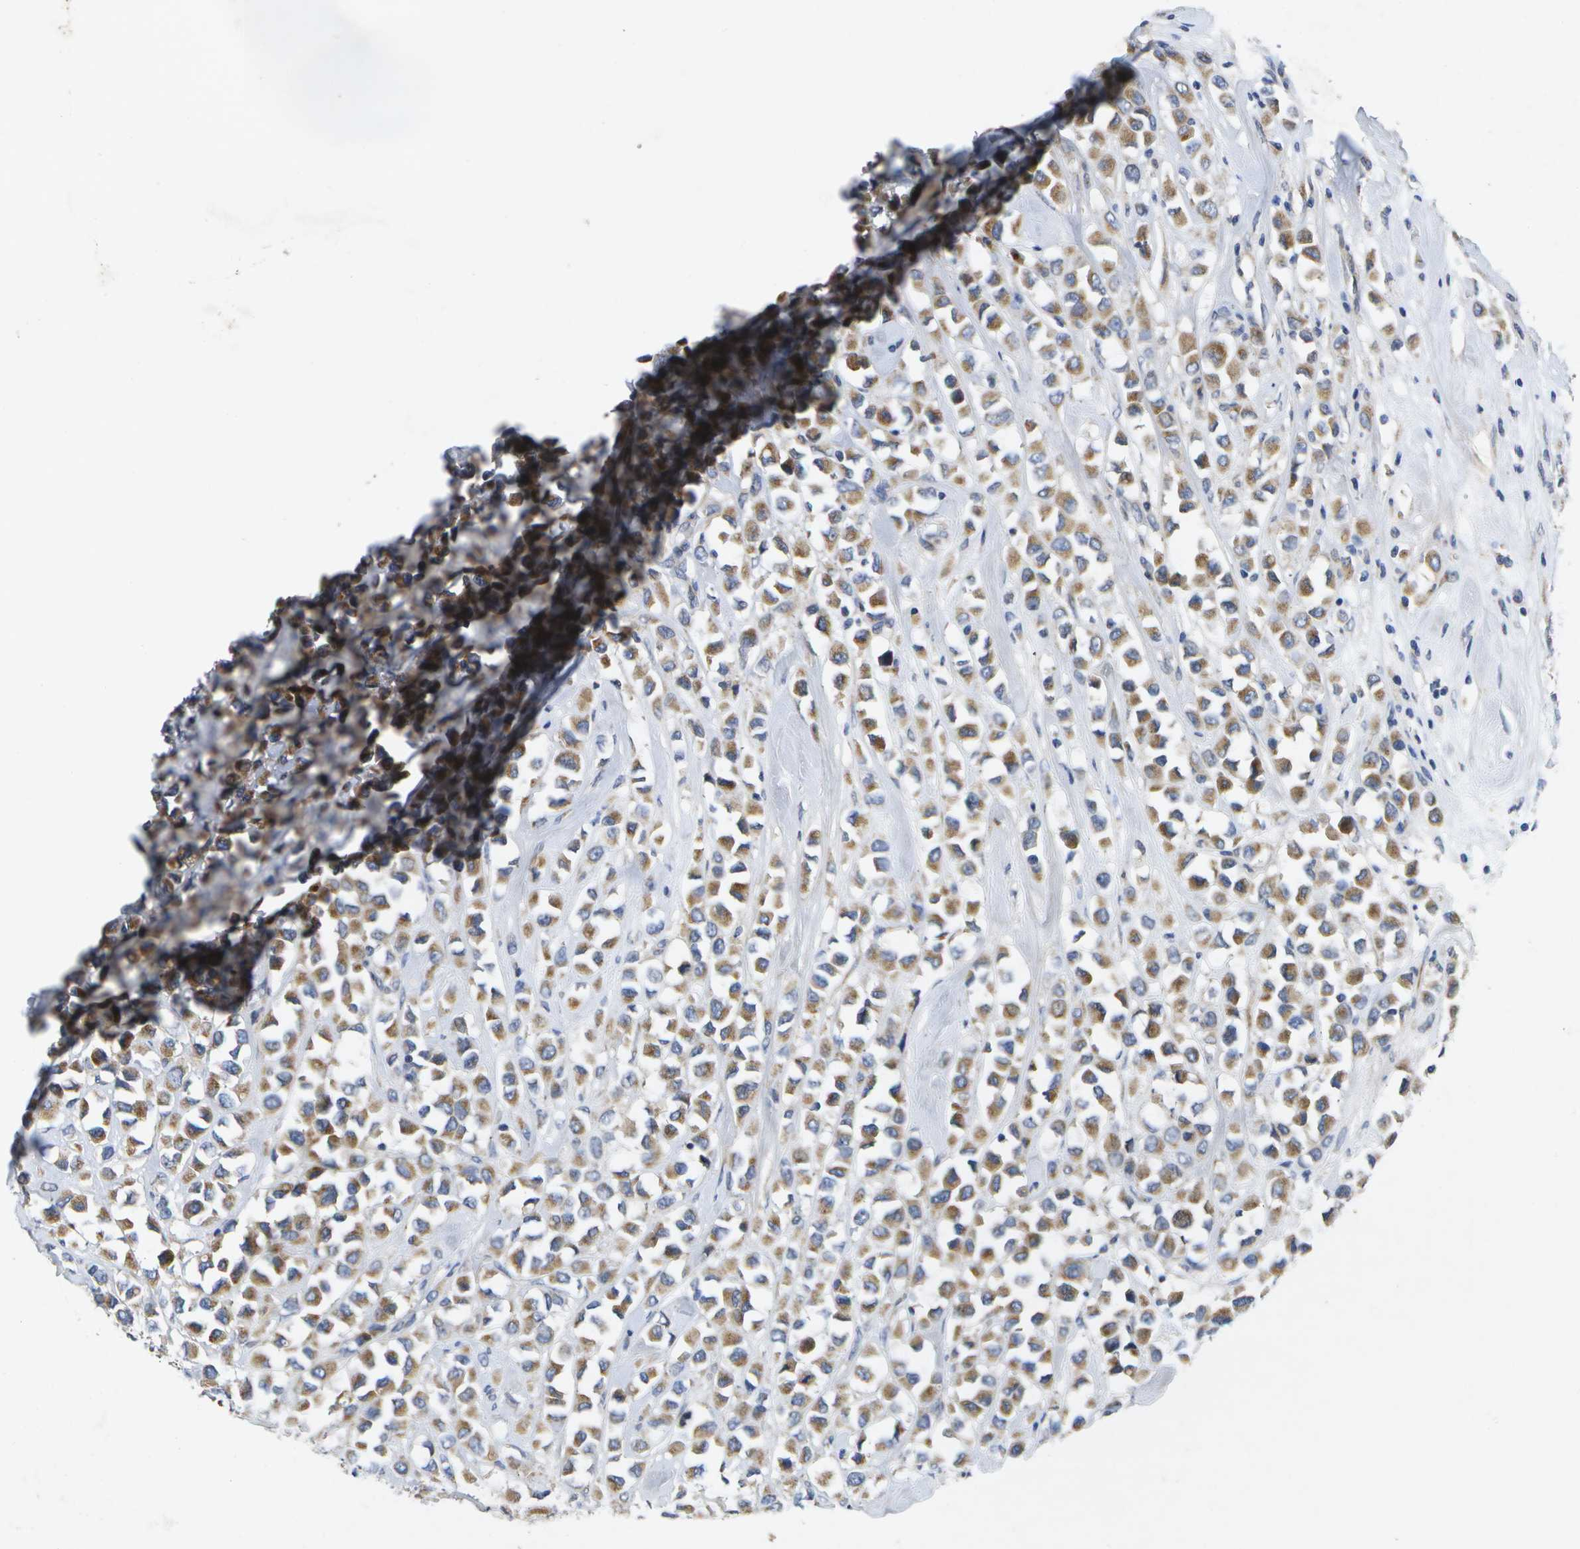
{"staining": {"intensity": "moderate", "quantity": ">75%", "location": "cytoplasmic/membranous"}, "tissue": "breast cancer", "cell_type": "Tumor cells", "image_type": "cancer", "snomed": [{"axis": "morphology", "description": "Duct carcinoma"}, {"axis": "topography", "description": "Breast"}], "caption": "Immunohistochemical staining of human breast invasive ductal carcinoma exhibits medium levels of moderate cytoplasmic/membranous protein positivity in about >75% of tumor cells.", "gene": "KDELR1", "patient": {"sex": "female", "age": 61}}